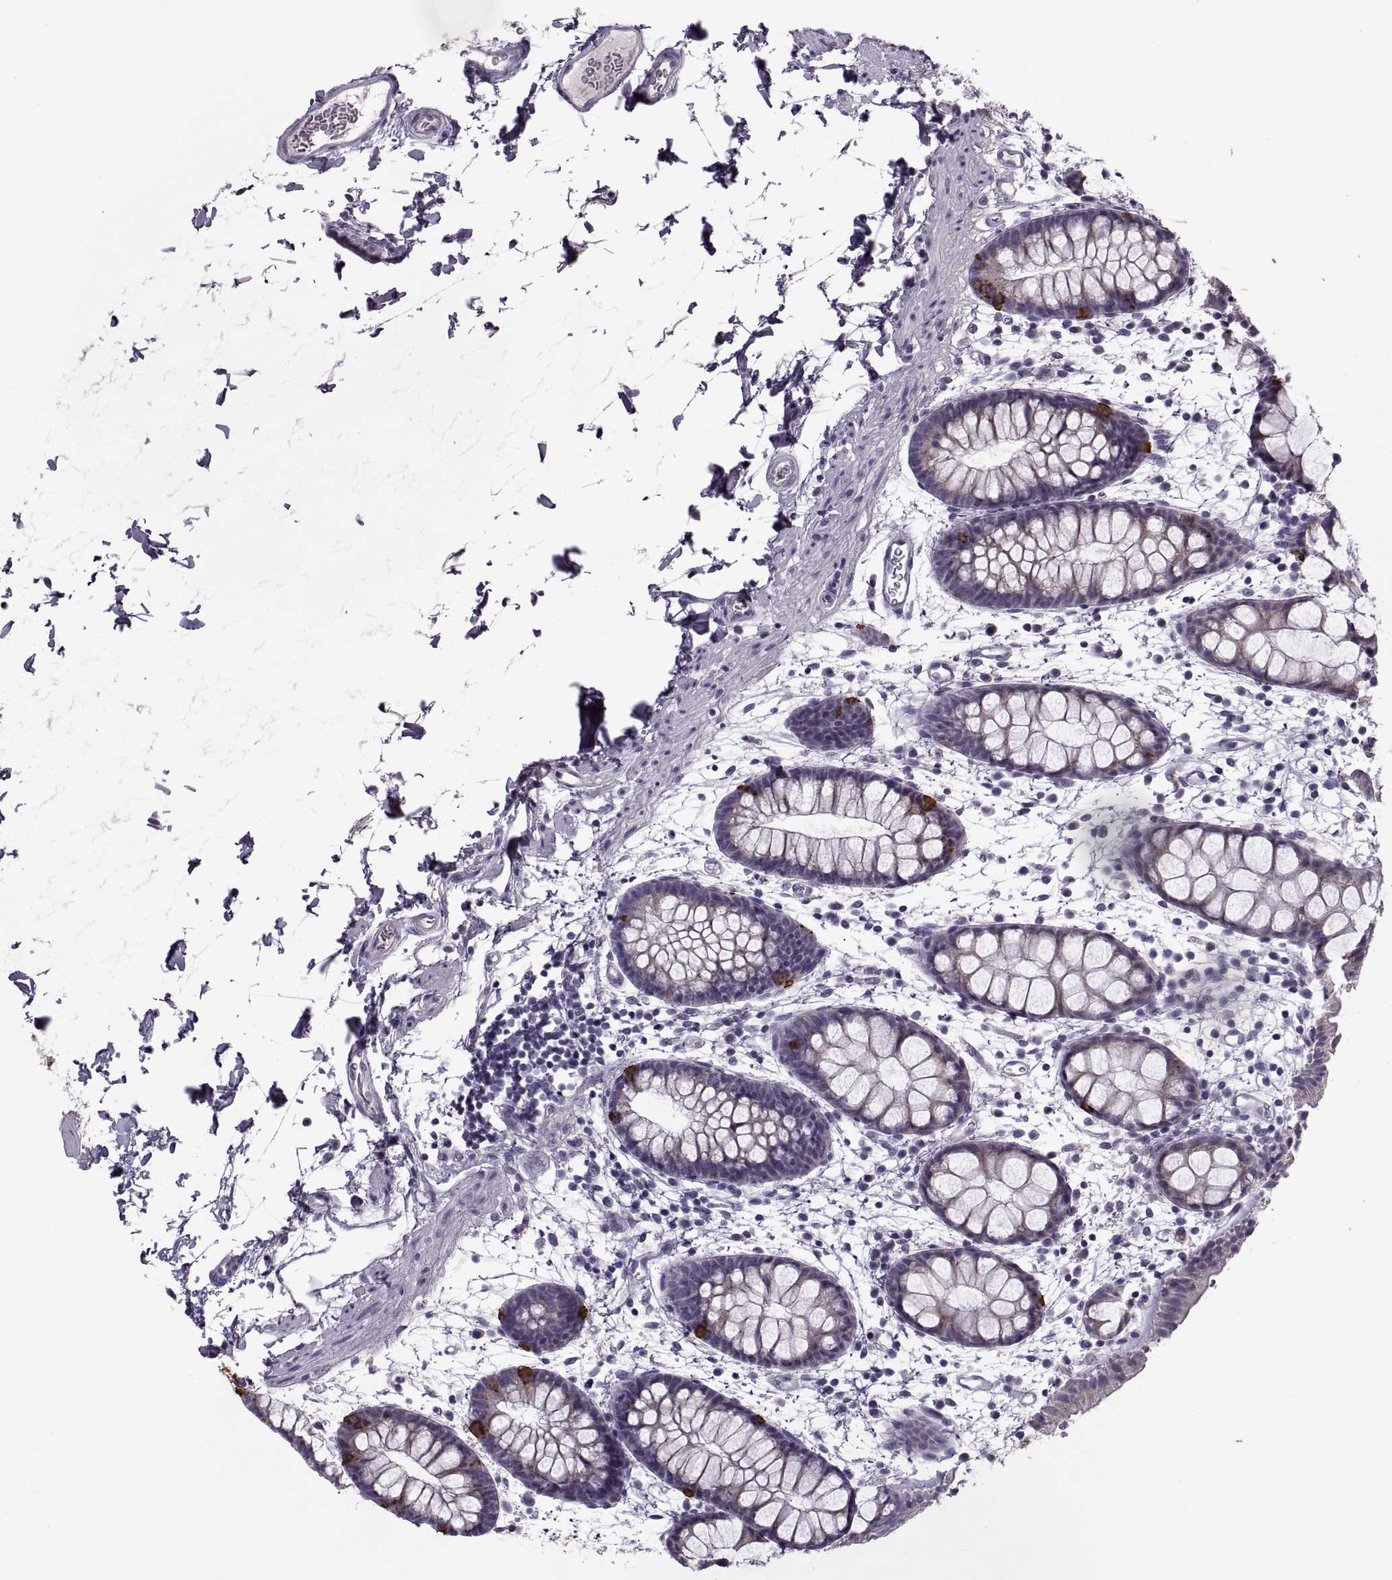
{"staining": {"intensity": "strong", "quantity": "<25%", "location": "cytoplasmic/membranous"}, "tissue": "rectum", "cell_type": "Glandular cells", "image_type": "normal", "snomed": [{"axis": "morphology", "description": "Normal tissue, NOS"}, {"axis": "topography", "description": "Rectum"}], "caption": "Immunohistochemistry (DAB (3,3'-diaminobenzidine)) staining of normal rectum exhibits strong cytoplasmic/membranous protein expression in approximately <25% of glandular cells. (IHC, brightfield microscopy, high magnification).", "gene": "MAGEB1", "patient": {"sex": "male", "age": 57}}